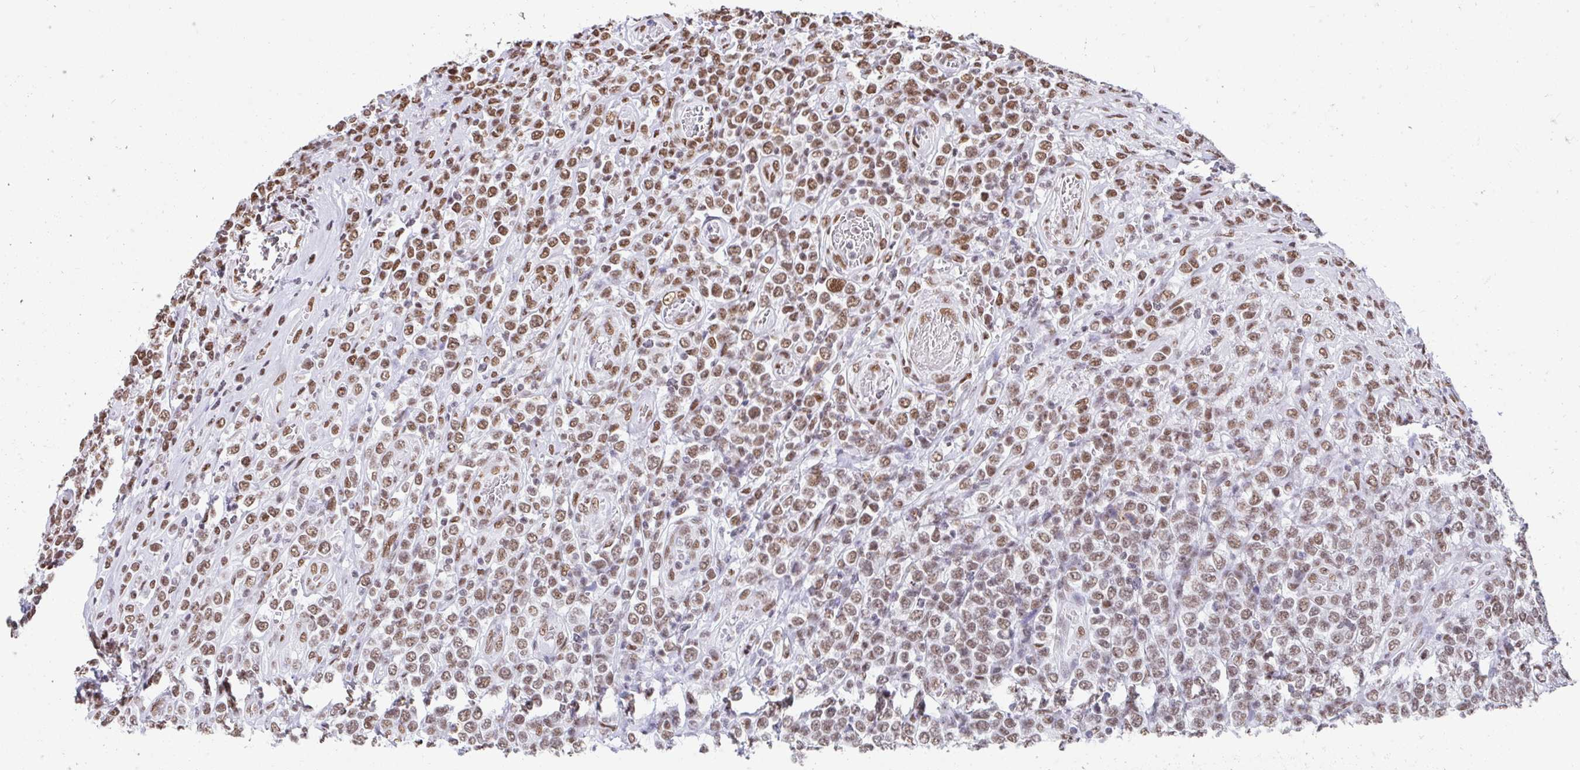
{"staining": {"intensity": "moderate", "quantity": ">75%", "location": "nuclear"}, "tissue": "lymphoma", "cell_type": "Tumor cells", "image_type": "cancer", "snomed": [{"axis": "morphology", "description": "Malignant lymphoma, non-Hodgkin's type, High grade"}, {"axis": "topography", "description": "Soft tissue"}], "caption": "DAB immunohistochemical staining of human malignant lymphoma, non-Hodgkin's type (high-grade) shows moderate nuclear protein positivity in approximately >75% of tumor cells. (DAB = brown stain, brightfield microscopy at high magnification).", "gene": "KHDRBS1", "patient": {"sex": "female", "age": 56}}